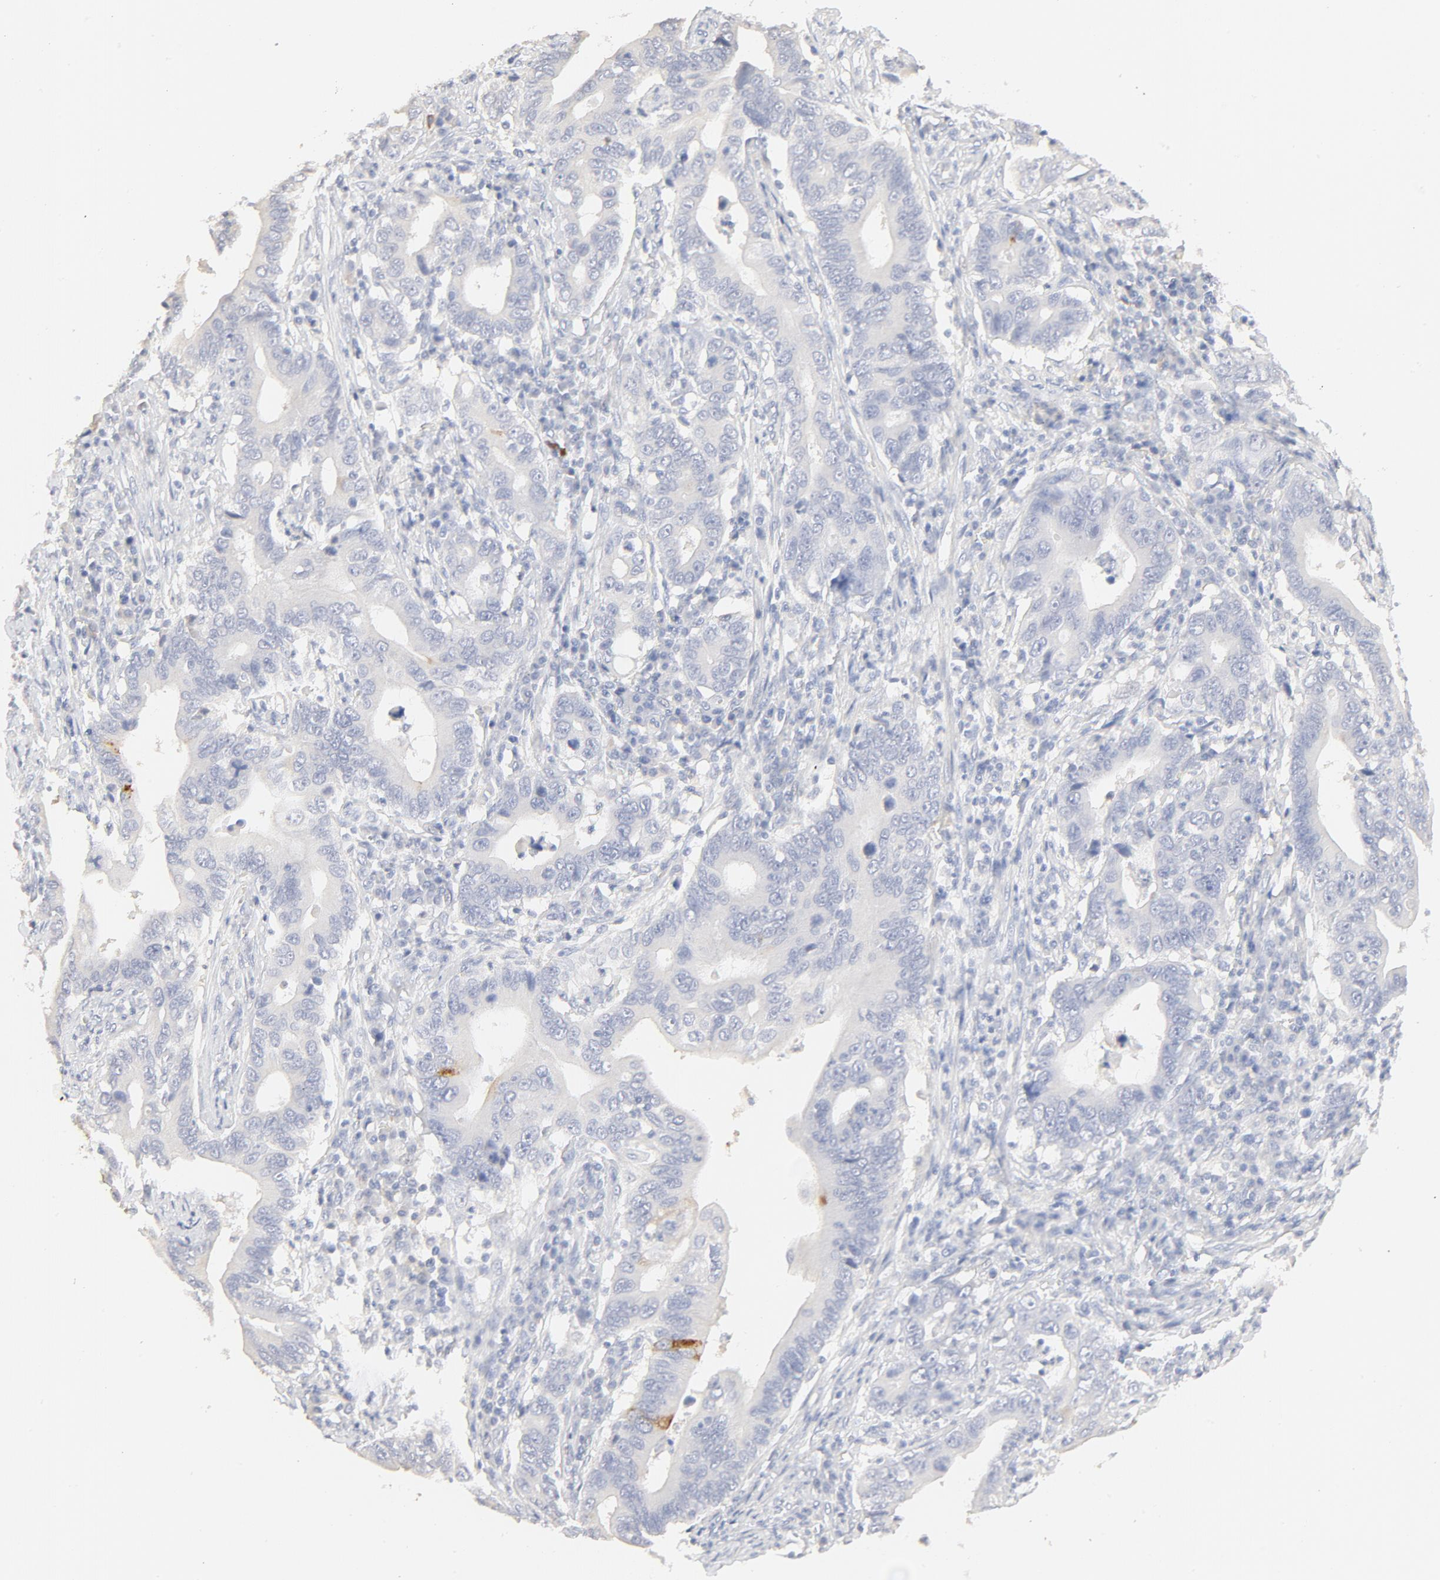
{"staining": {"intensity": "negative", "quantity": "none", "location": "none"}, "tissue": "stomach cancer", "cell_type": "Tumor cells", "image_type": "cancer", "snomed": [{"axis": "morphology", "description": "Adenocarcinoma, NOS"}, {"axis": "topography", "description": "Stomach, upper"}], "caption": "Immunohistochemistry (IHC) photomicrograph of stomach adenocarcinoma stained for a protein (brown), which exhibits no expression in tumor cells.", "gene": "FCGBP", "patient": {"sex": "male", "age": 63}}